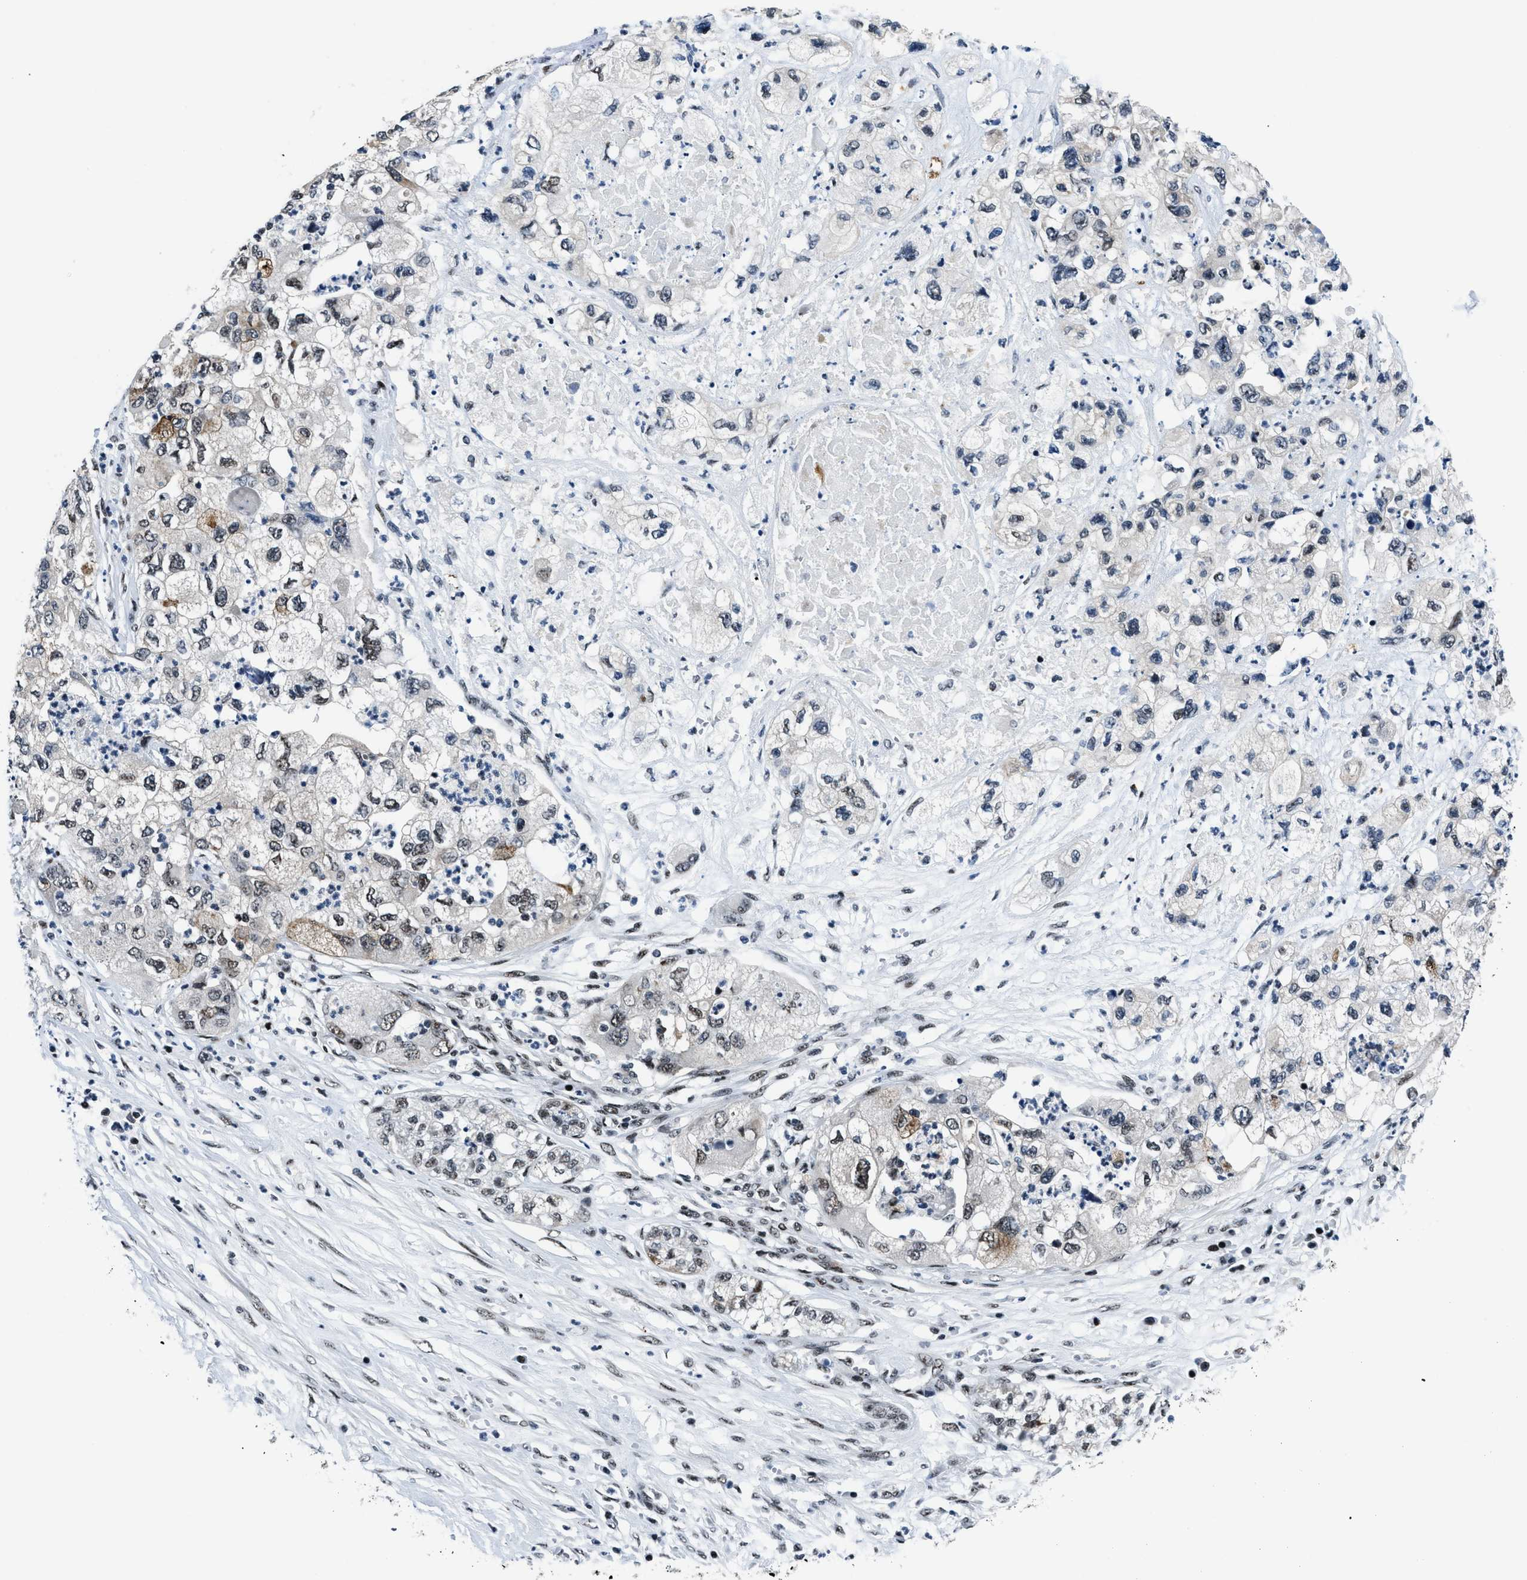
{"staining": {"intensity": "strong", "quantity": "25%-75%", "location": "nuclear"}, "tissue": "pancreatic cancer", "cell_type": "Tumor cells", "image_type": "cancer", "snomed": [{"axis": "morphology", "description": "Adenocarcinoma, NOS"}, {"axis": "topography", "description": "Pancreas"}], "caption": "Immunohistochemical staining of human adenocarcinoma (pancreatic) reveals high levels of strong nuclear protein staining in about 25%-75% of tumor cells. (DAB = brown stain, brightfield microscopy at high magnification).", "gene": "SMARCB1", "patient": {"sex": "female", "age": 78}}